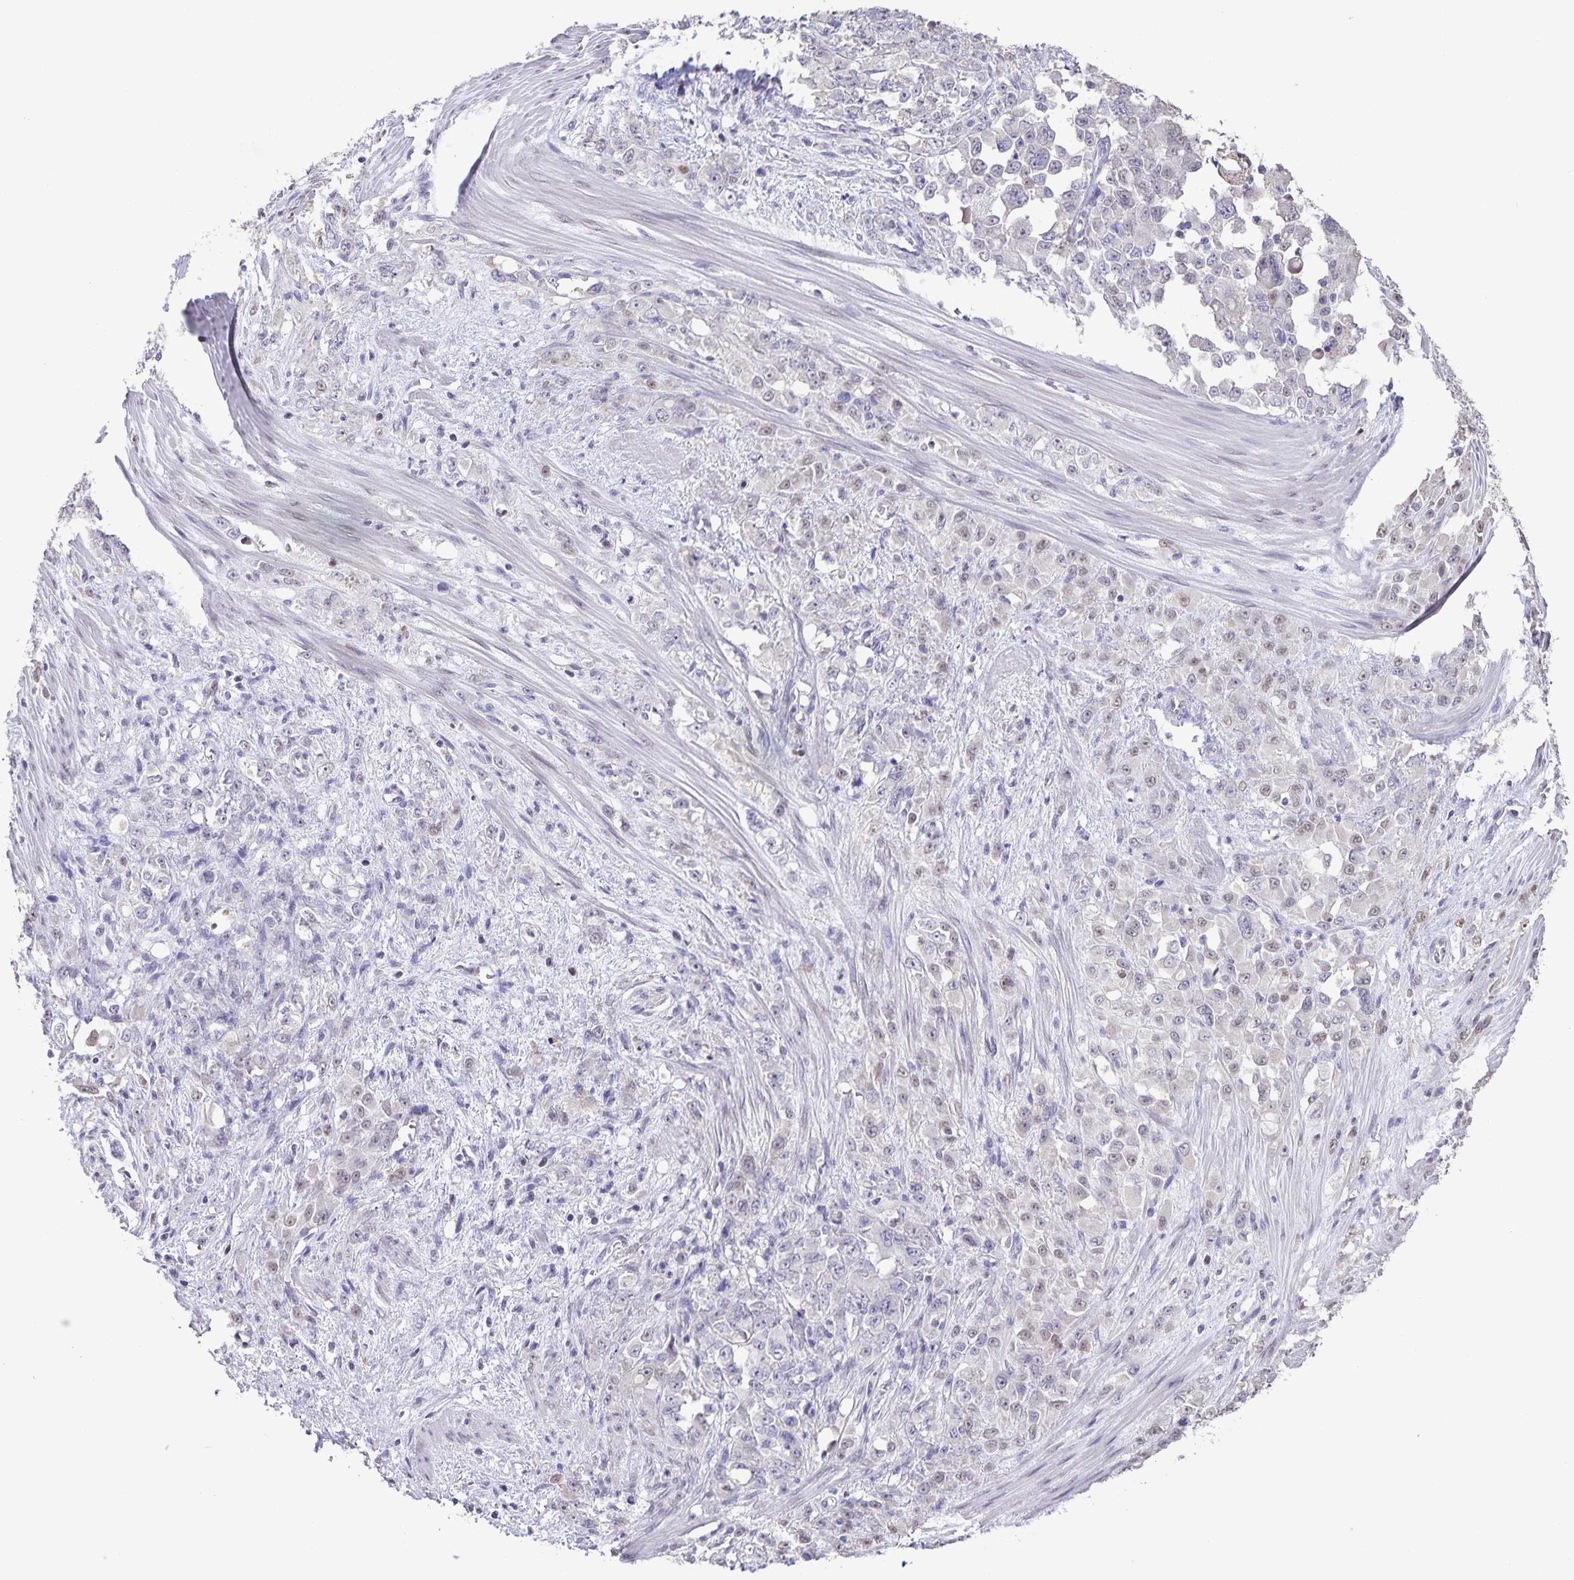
{"staining": {"intensity": "negative", "quantity": "none", "location": "none"}, "tissue": "stomach cancer", "cell_type": "Tumor cells", "image_type": "cancer", "snomed": [{"axis": "morphology", "description": "Adenocarcinoma, NOS"}, {"axis": "topography", "description": "Stomach"}], "caption": "Photomicrograph shows no significant protein positivity in tumor cells of stomach cancer (adenocarcinoma). (DAB (3,3'-diaminobenzidine) immunohistochemistry, high magnification).", "gene": "ONECUT2", "patient": {"sex": "female", "age": 76}}